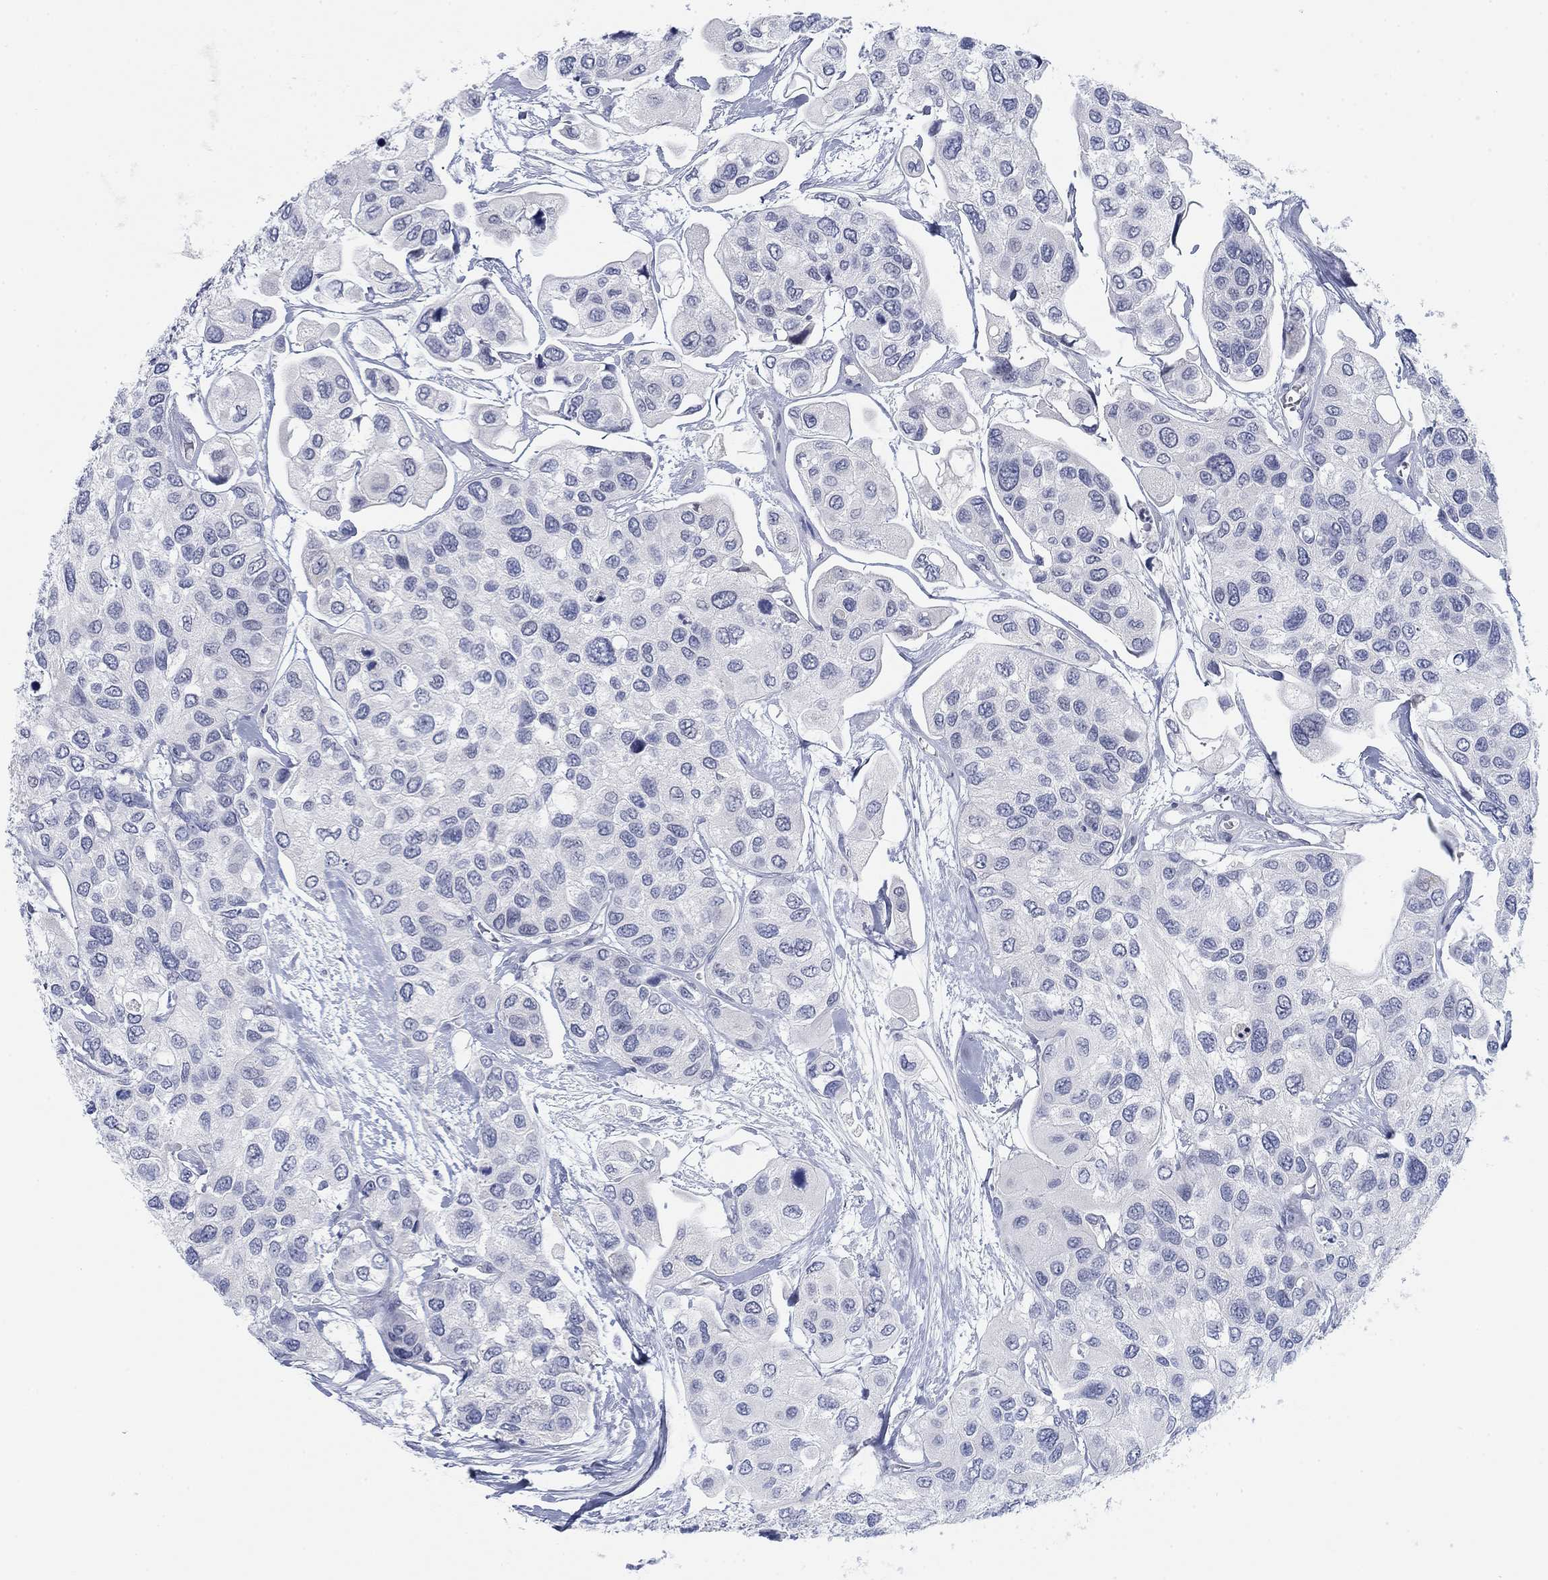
{"staining": {"intensity": "negative", "quantity": "none", "location": "none"}, "tissue": "urothelial cancer", "cell_type": "Tumor cells", "image_type": "cancer", "snomed": [{"axis": "morphology", "description": "Urothelial carcinoma, High grade"}, {"axis": "topography", "description": "Urinary bladder"}], "caption": "Urothelial cancer stained for a protein using immunohistochemistry reveals no staining tumor cells.", "gene": "DNAL1", "patient": {"sex": "male", "age": 77}}